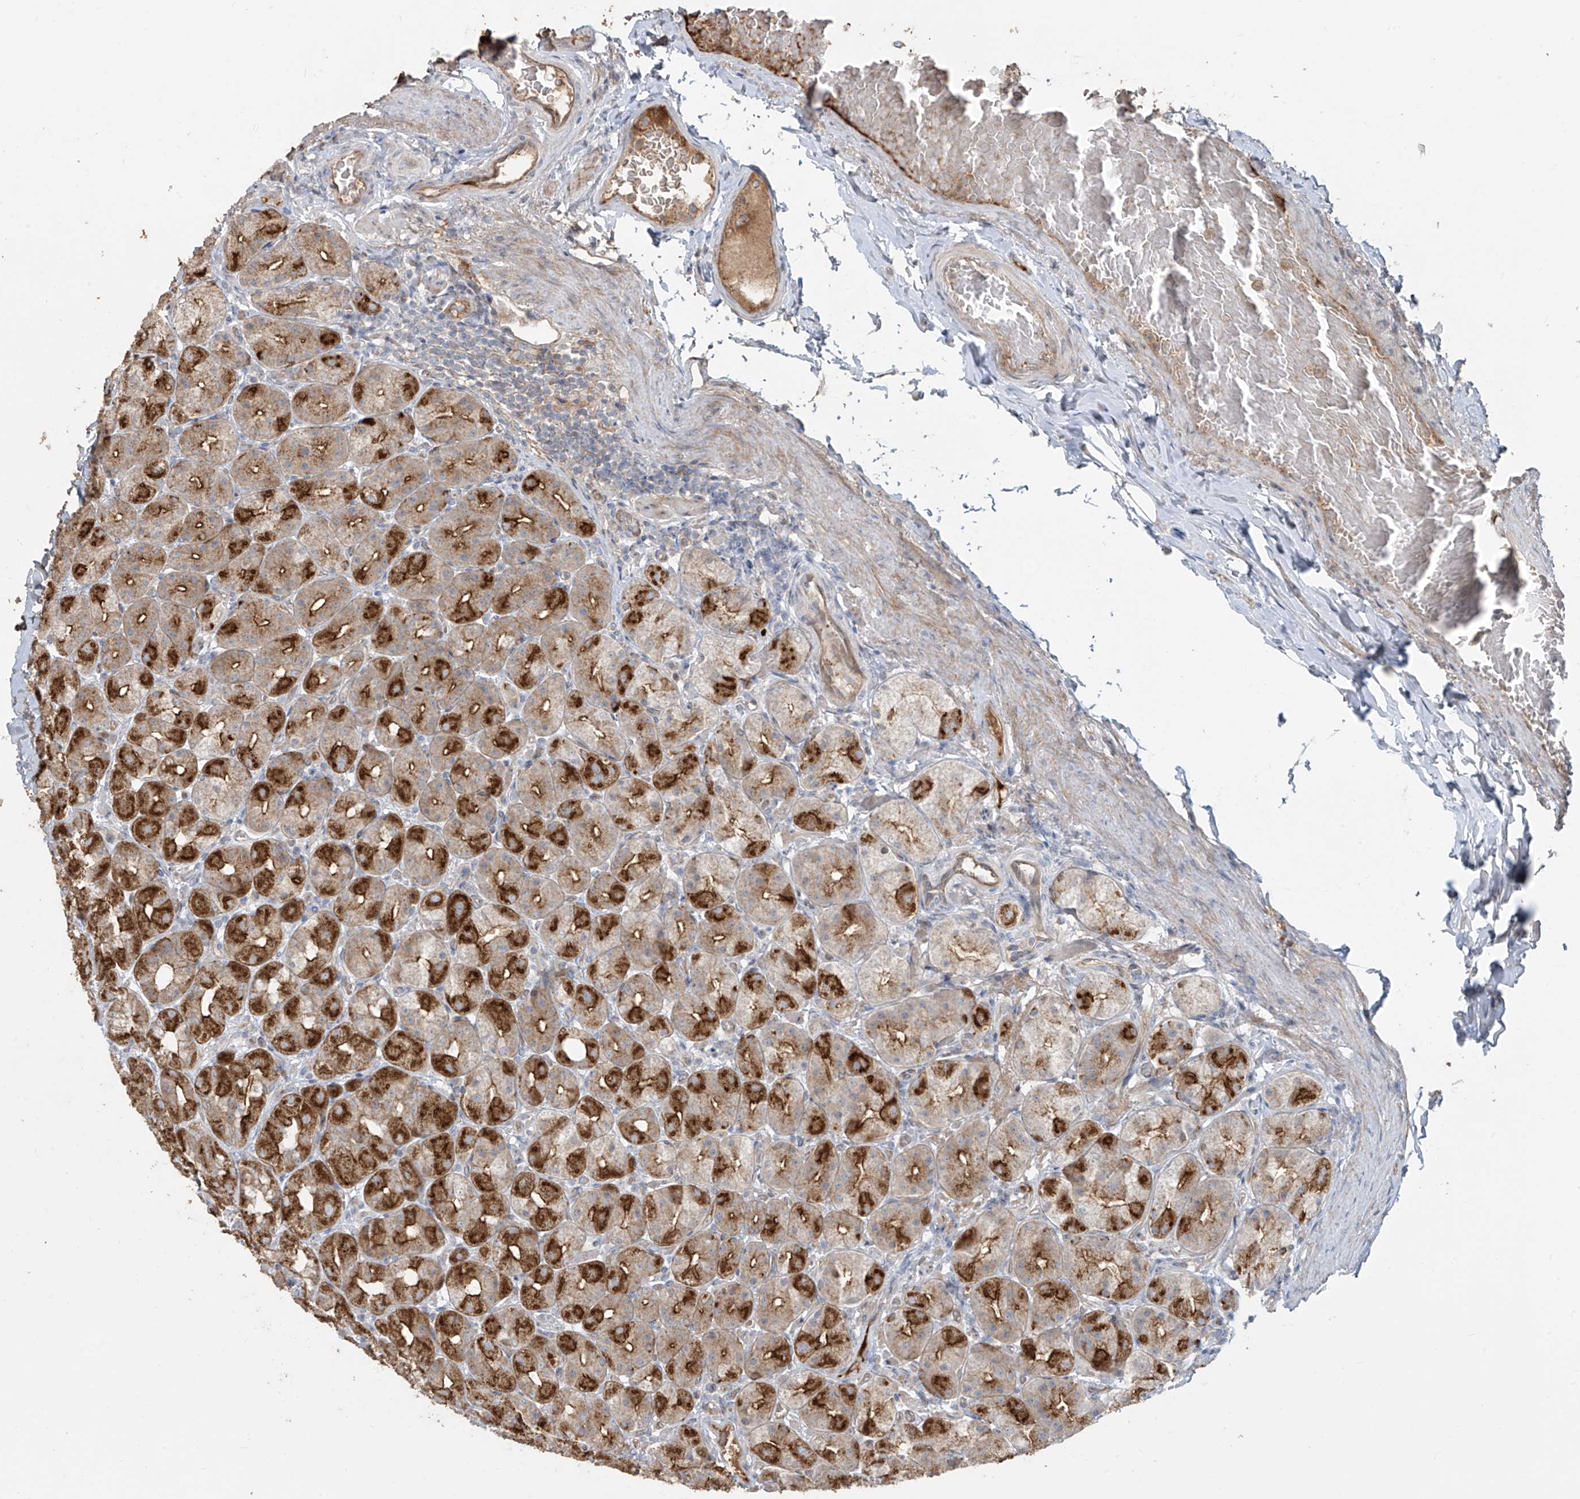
{"staining": {"intensity": "strong", "quantity": "25%-75%", "location": "cytoplasmic/membranous"}, "tissue": "stomach", "cell_type": "Glandular cells", "image_type": "normal", "snomed": [{"axis": "morphology", "description": "Normal tissue, NOS"}, {"axis": "topography", "description": "Stomach, upper"}], "caption": "Immunohistochemistry of unremarkable human stomach exhibits high levels of strong cytoplasmic/membranous staining in about 25%-75% of glandular cells.", "gene": "ABTB1", "patient": {"sex": "male", "age": 68}}